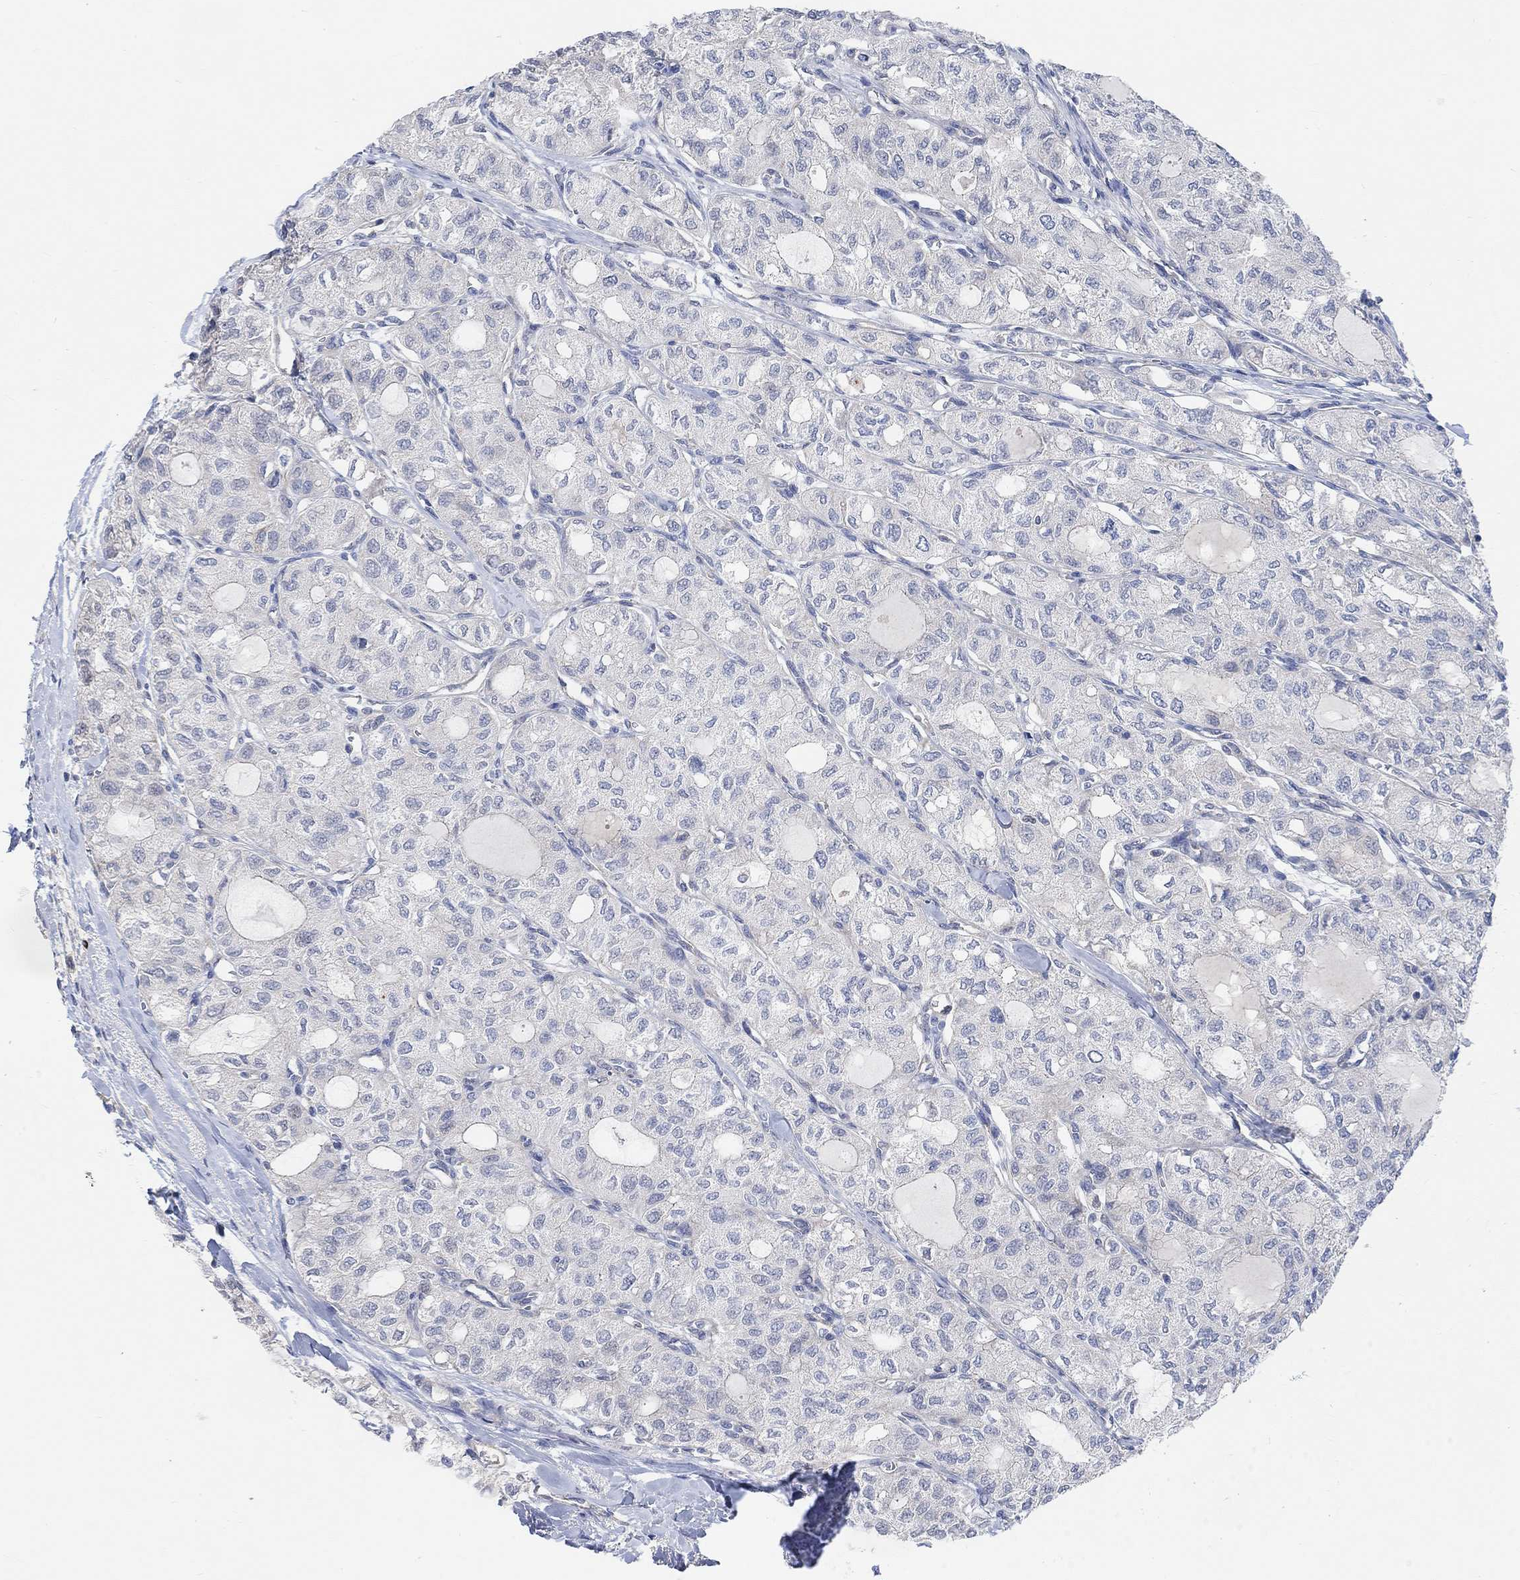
{"staining": {"intensity": "negative", "quantity": "none", "location": "none"}, "tissue": "thyroid cancer", "cell_type": "Tumor cells", "image_type": "cancer", "snomed": [{"axis": "morphology", "description": "Follicular adenoma carcinoma, NOS"}, {"axis": "topography", "description": "Thyroid gland"}], "caption": "The immunohistochemistry (IHC) histopathology image has no significant positivity in tumor cells of thyroid follicular adenoma carcinoma tissue.", "gene": "HCRTR1", "patient": {"sex": "male", "age": 75}}